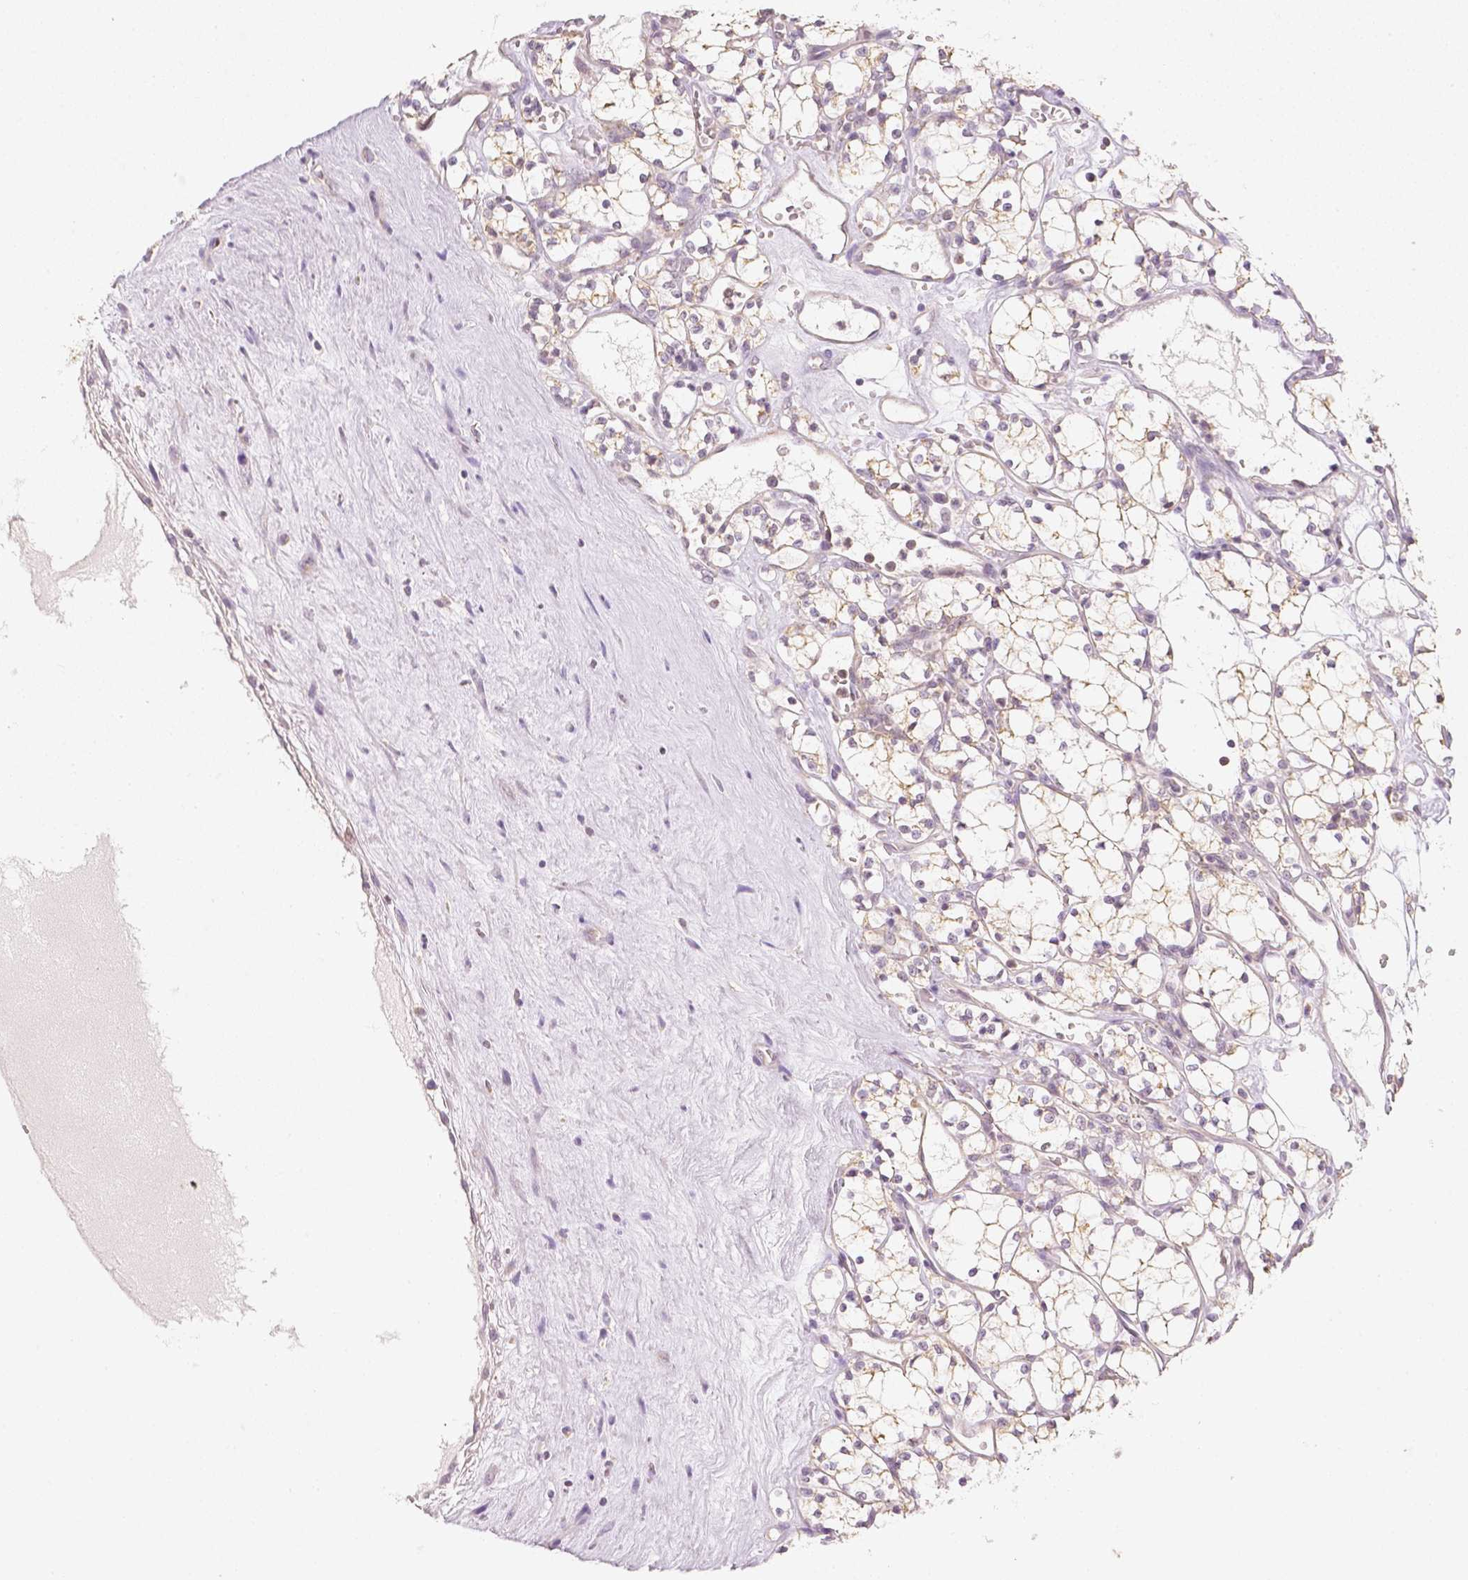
{"staining": {"intensity": "negative", "quantity": "none", "location": "none"}, "tissue": "renal cancer", "cell_type": "Tumor cells", "image_type": "cancer", "snomed": [{"axis": "morphology", "description": "Adenocarcinoma, NOS"}, {"axis": "topography", "description": "Kidney"}], "caption": "Tumor cells show no significant positivity in renal cancer (adenocarcinoma).", "gene": "NVL", "patient": {"sex": "female", "age": 69}}